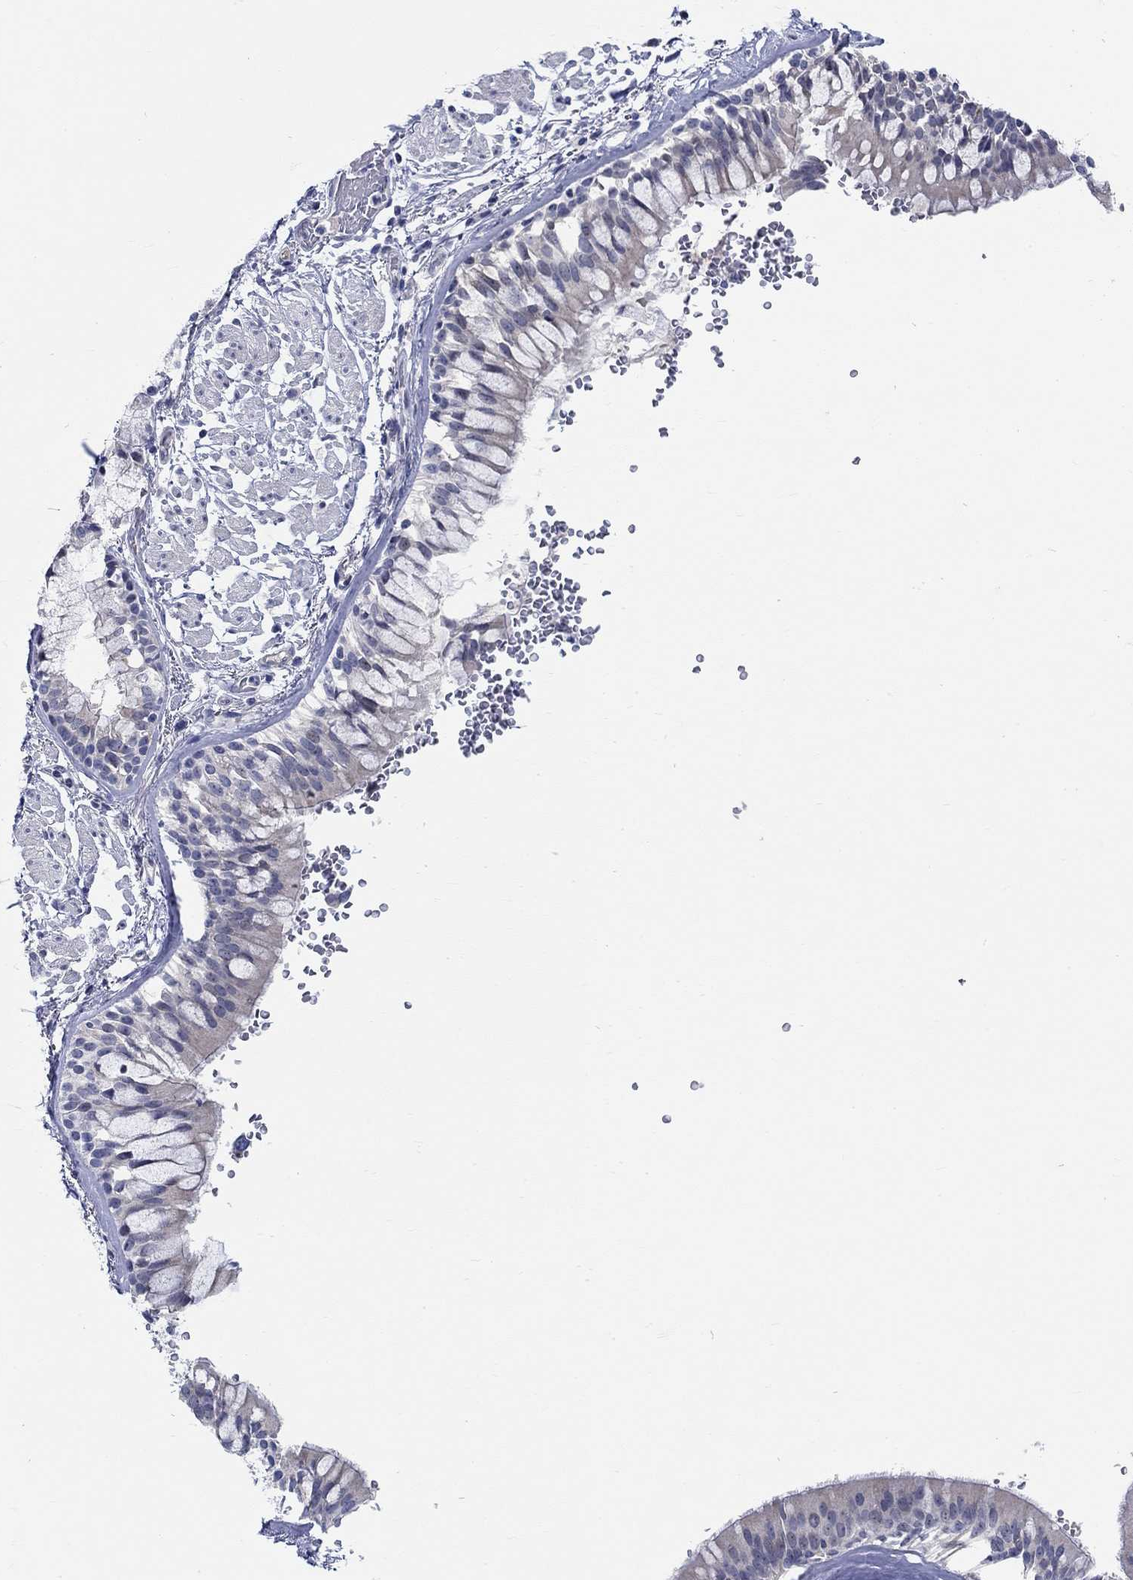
{"staining": {"intensity": "strong", "quantity": "<25%", "location": "cytoplasmic/membranous"}, "tissue": "bronchus", "cell_type": "Respiratory epithelial cells", "image_type": "normal", "snomed": [{"axis": "morphology", "description": "Normal tissue, NOS"}, {"axis": "topography", "description": "Bronchus"}, {"axis": "topography", "description": "Lung"}], "caption": "Immunohistochemical staining of unremarkable bronchus exhibits medium levels of strong cytoplasmic/membranous positivity in approximately <25% of respiratory epithelial cells. (DAB (3,3'-diaminobenzidine) IHC, brown staining for protein, blue staining for nuclei).", "gene": "SMIM18", "patient": {"sex": "female", "age": 57}}